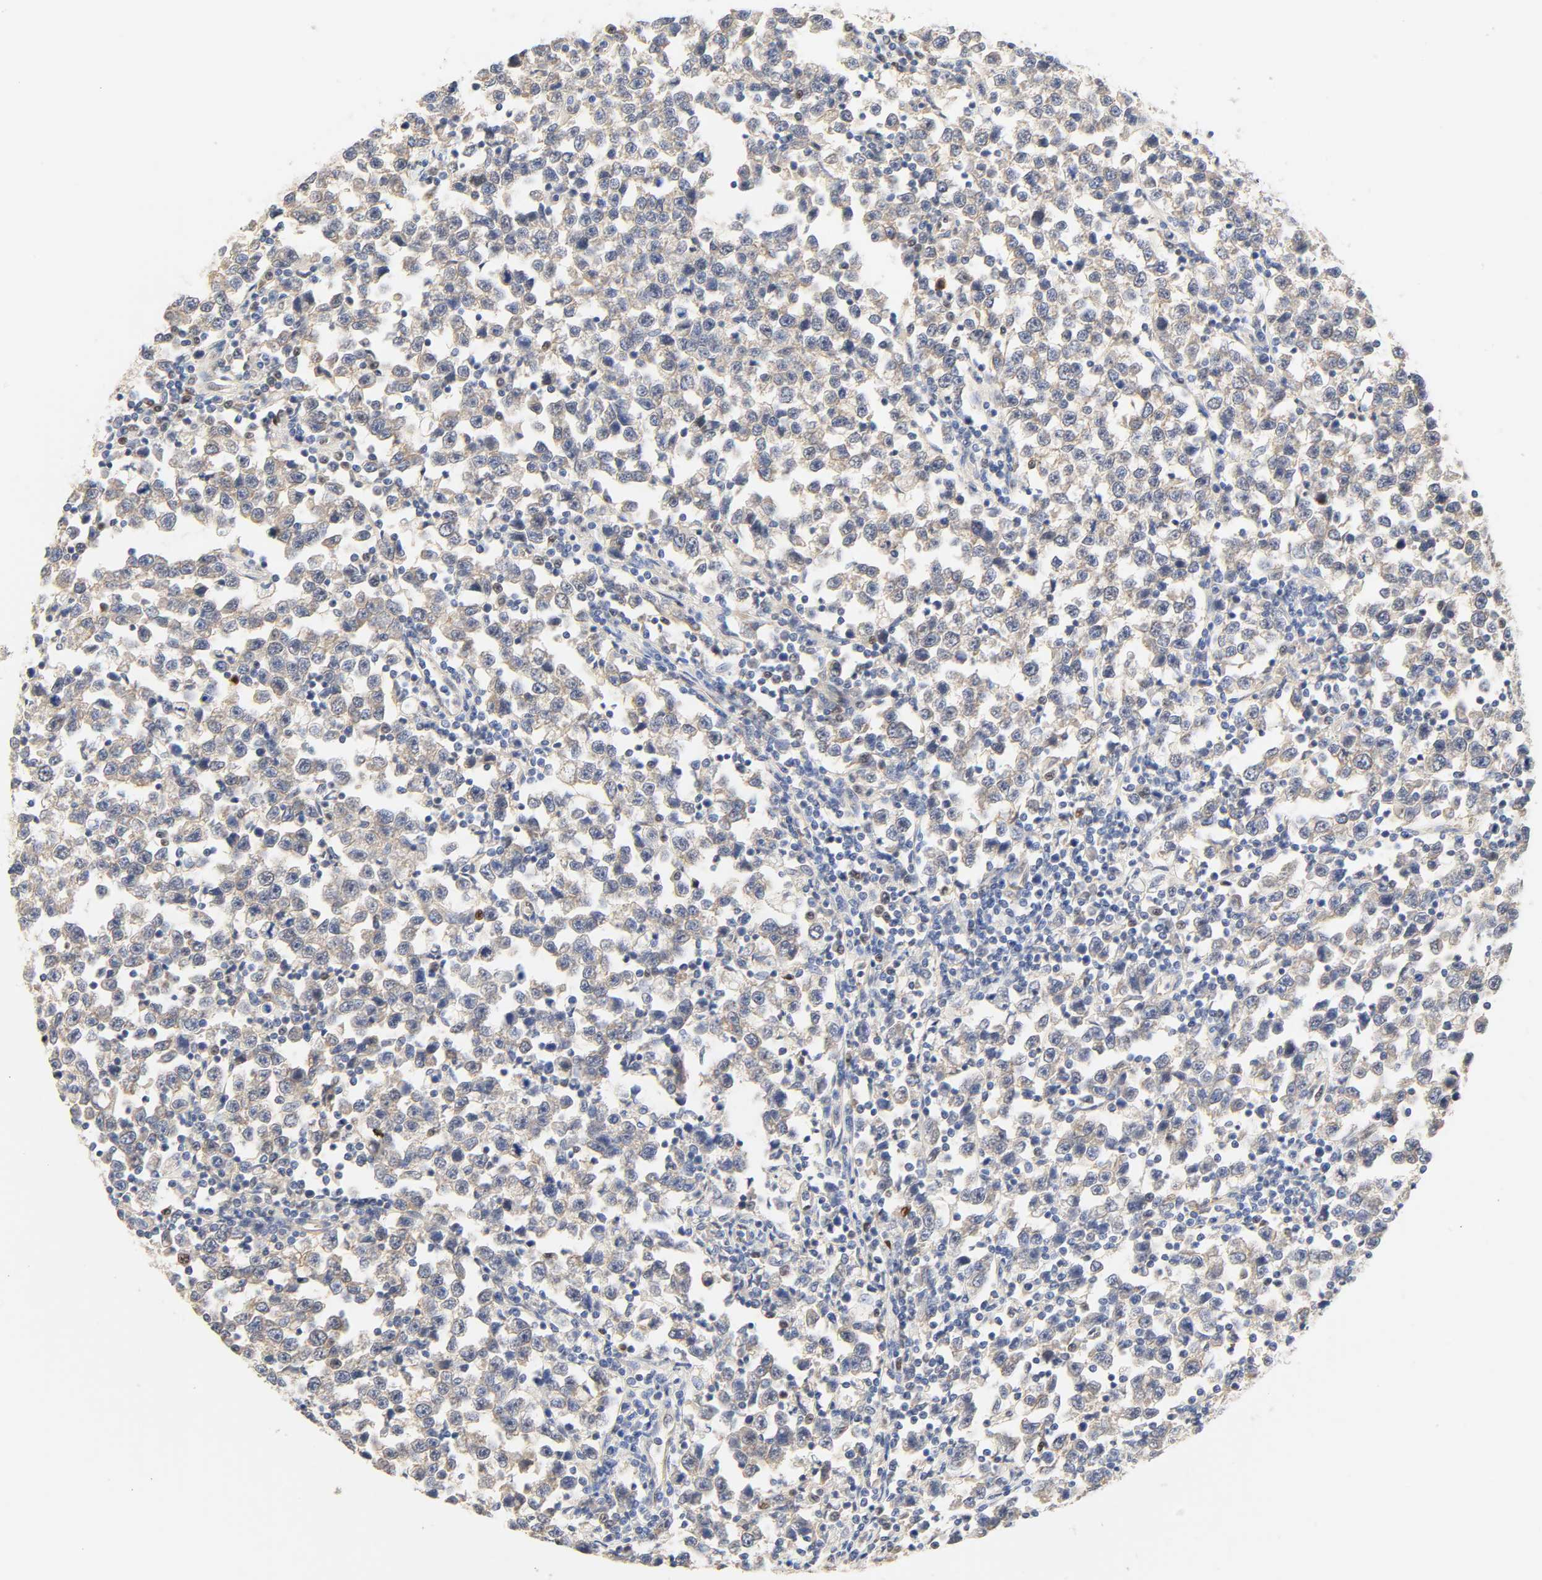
{"staining": {"intensity": "negative", "quantity": "none", "location": "none"}, "tissue": "testis cancer", "cell_type": "Tumor cells", "image_type": "cancer", "snomed": [{"axis": "morphology", "description": "Seminoma, NOS"}, {"axis": "topography", "description": "Testis"}], "caption": "This is an immunohistochemistry (IHC) photomicrograph of human testis seminoma. There is no expression in tumor cells.", "gene": "BORCS8-MEF2B", "patient": {"sex": "male", "age": 43}}